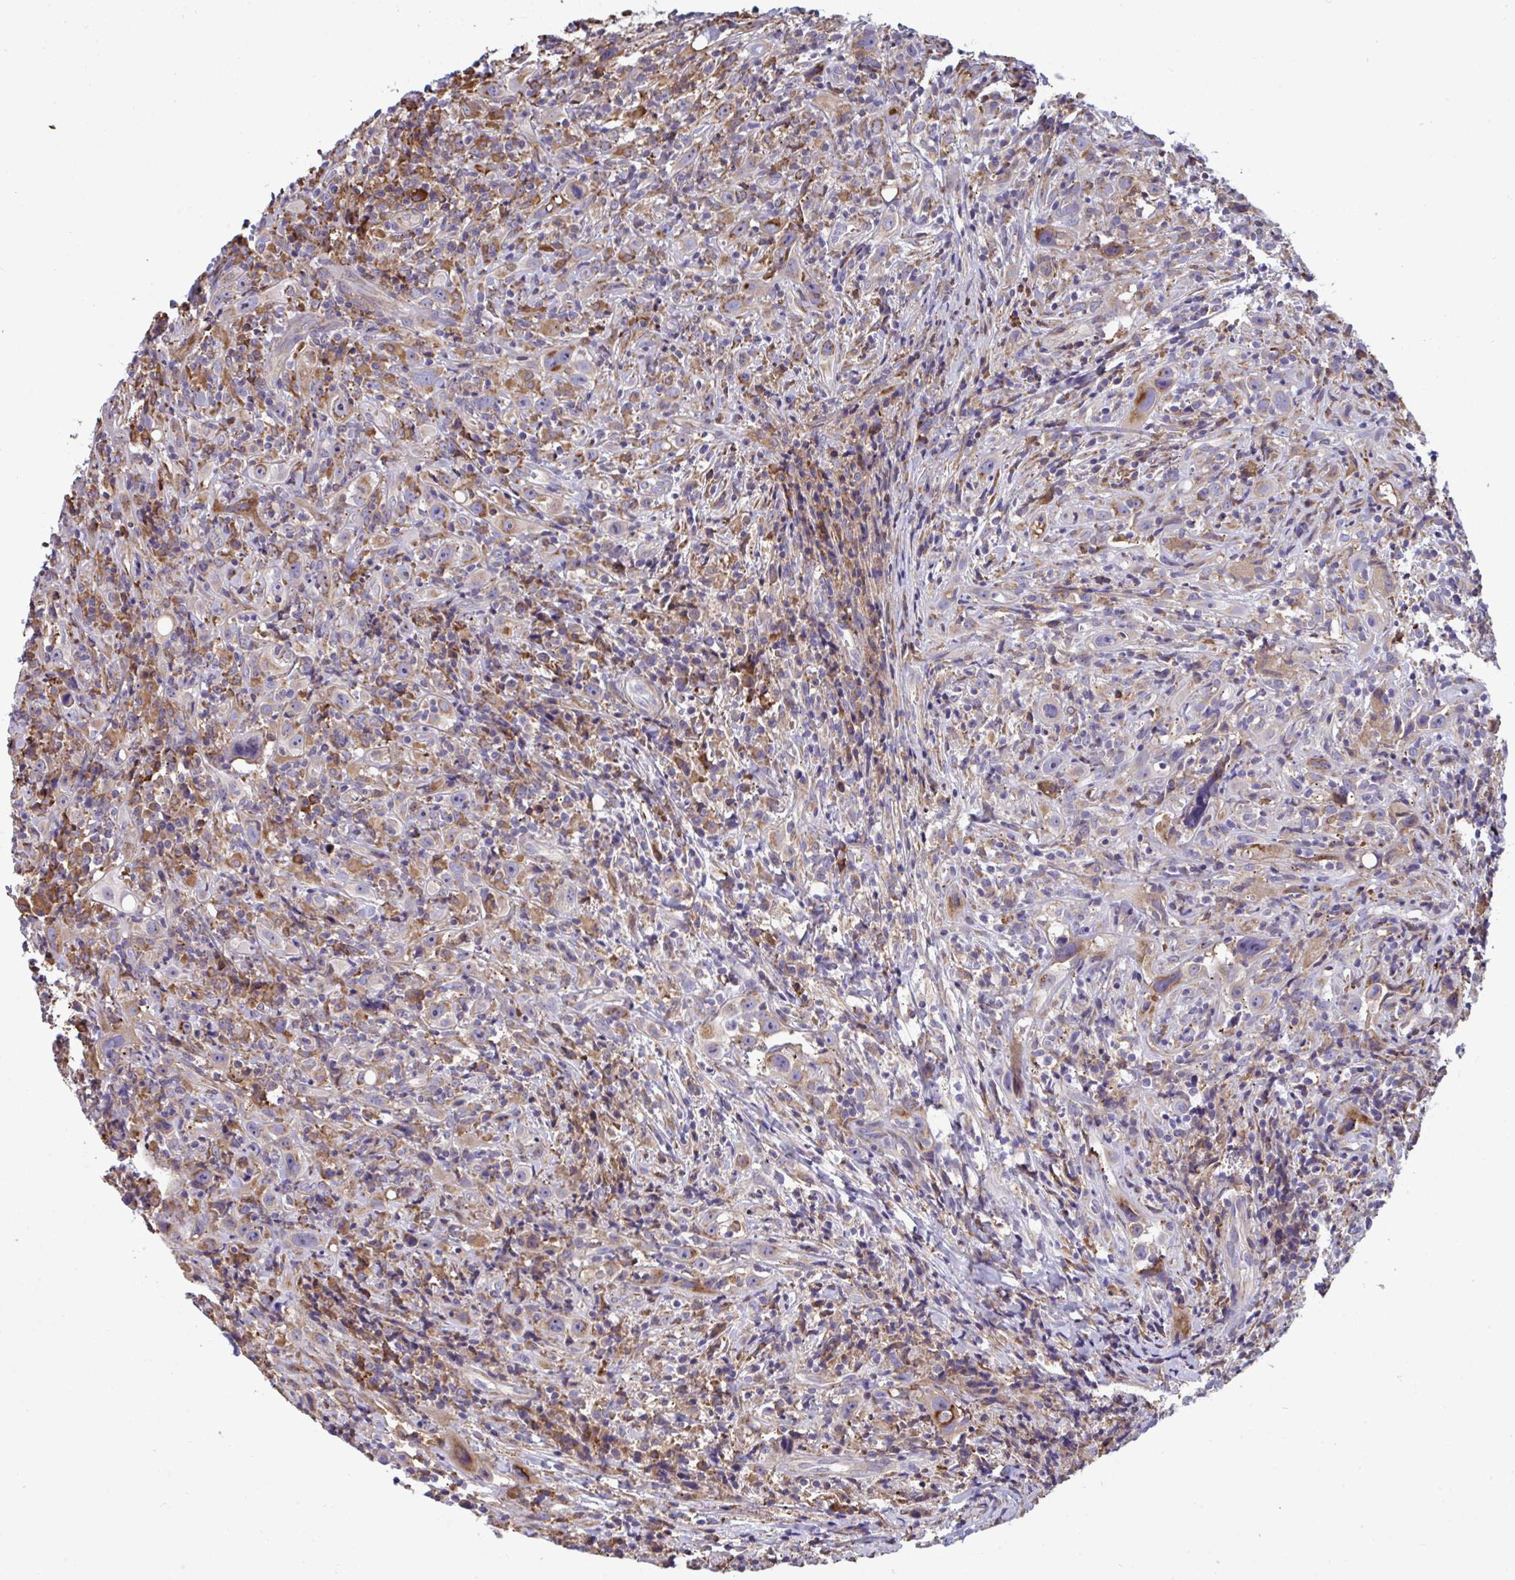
{"staining": {"intensity": "moderate", "quantity": "<25%", "location": "cytoplasmic/membranous"}, "tissue": "head and neck cancer", "cell_type": "Tumor cells", "image_type": "cancer", "snomed": [{"axis": "morphology", "description": "Squamous cell carcinoma, NOS"}, {"axis": "topography", "description": "Head-Neck"}], "caption": "About <25% of tumor cells in squamous cell carcinoma (head and neck) reveal moderate cytoplasmic/membranous protein expression as visualized by brown immunohistochemical staining.", "gene": "MYMK", "patient": {"sex": "female", "age": 95}}